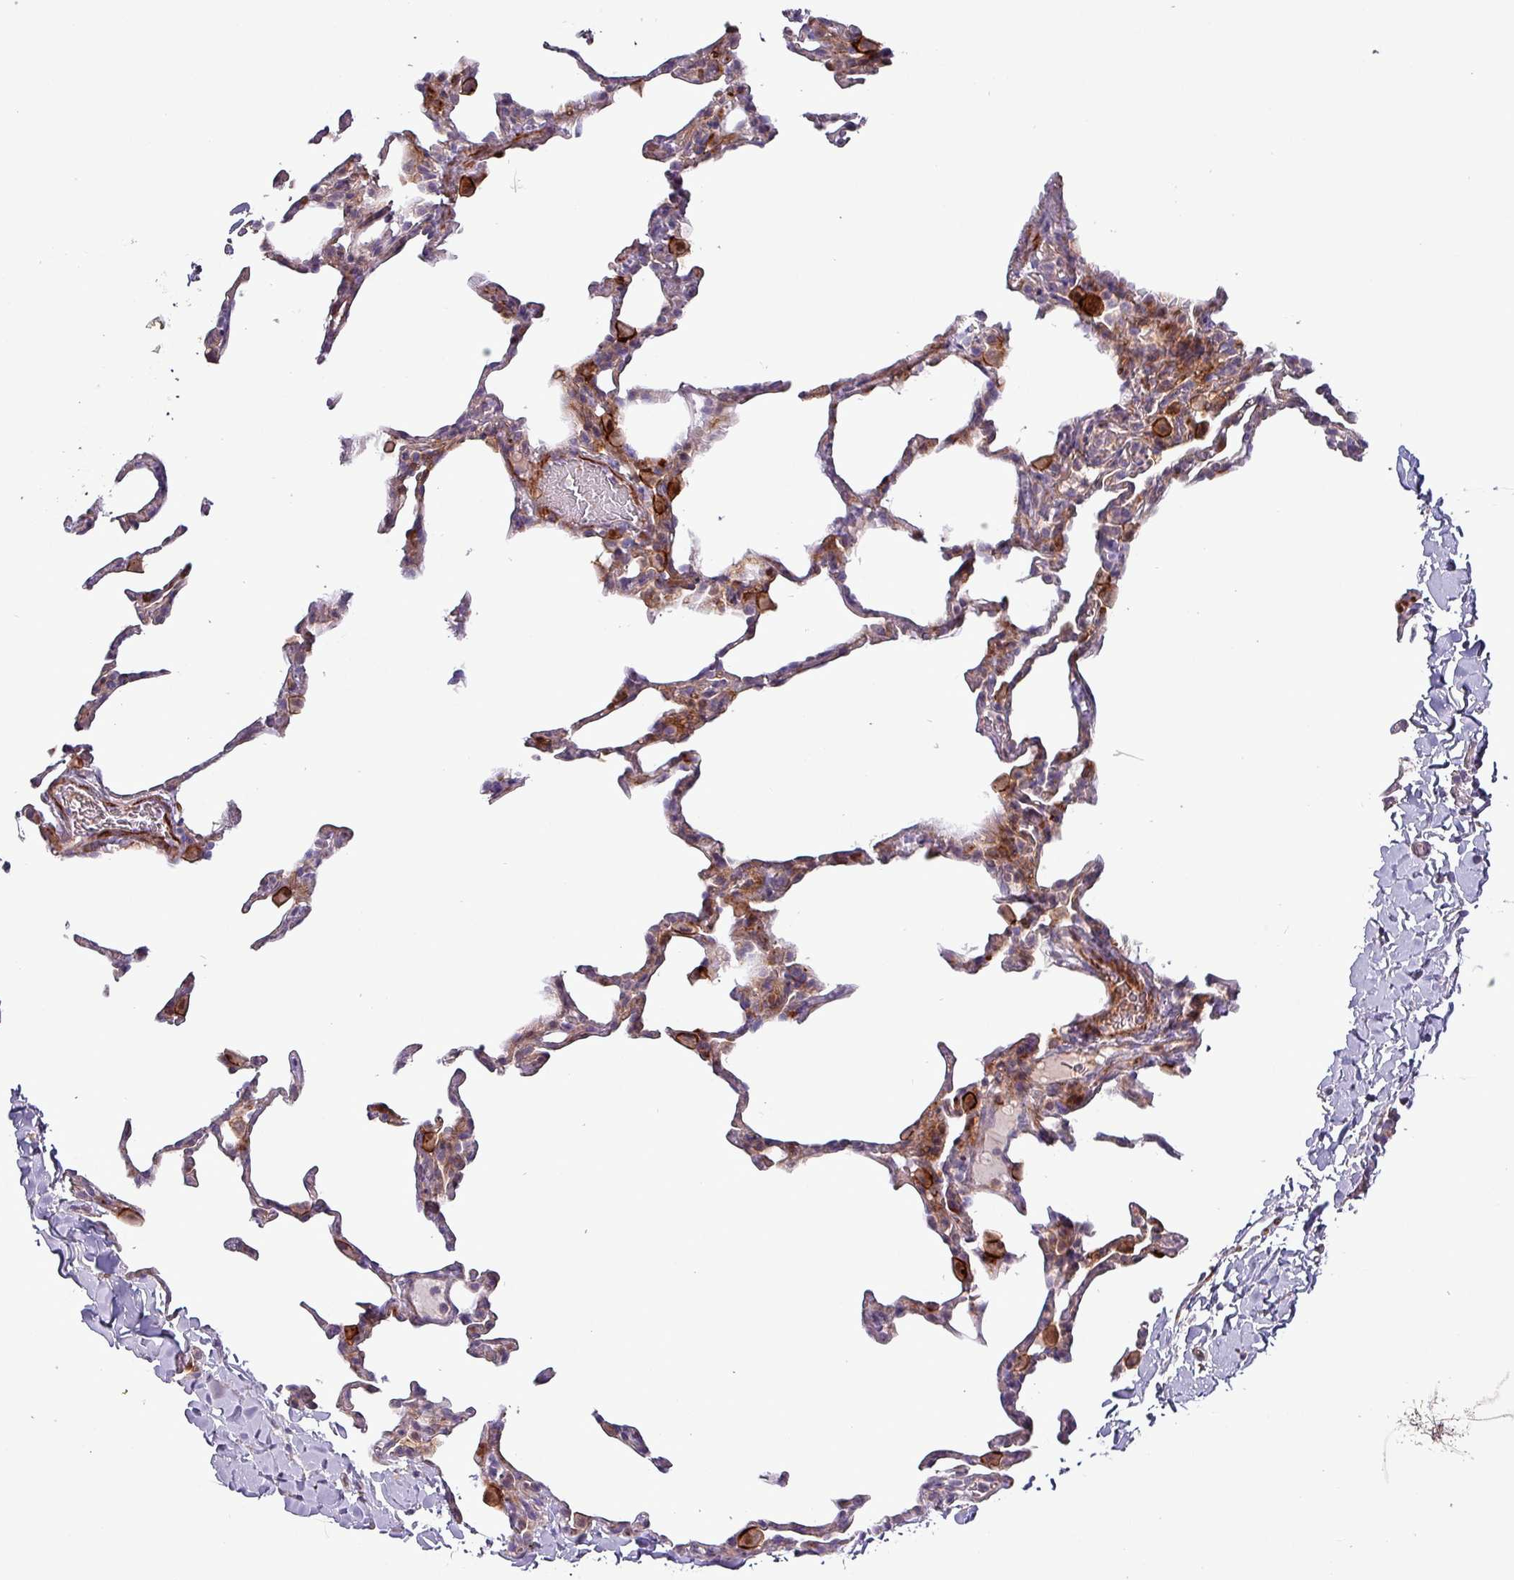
{"staining": {"intensity": "negative", "quantity": "none", "location": "none"}, "tissue": "lung", "cell_type": "Alveolar cells", "image_type": "normal", "snomed": [{"axis": "morphology", "description": "Normal tissue, NOS"}, {"axis": "topography", "description": "Lung"}], "caption": "Alveolar cells show no significant positivity in unremarkable lung. Brightfield microscopy of immunohistochemistry stained with DAB (brown) and hematoxylin (blue), captured at high magnification.", "gene": "TPRA1", "patient": {"sex": "male", "age": 20}}